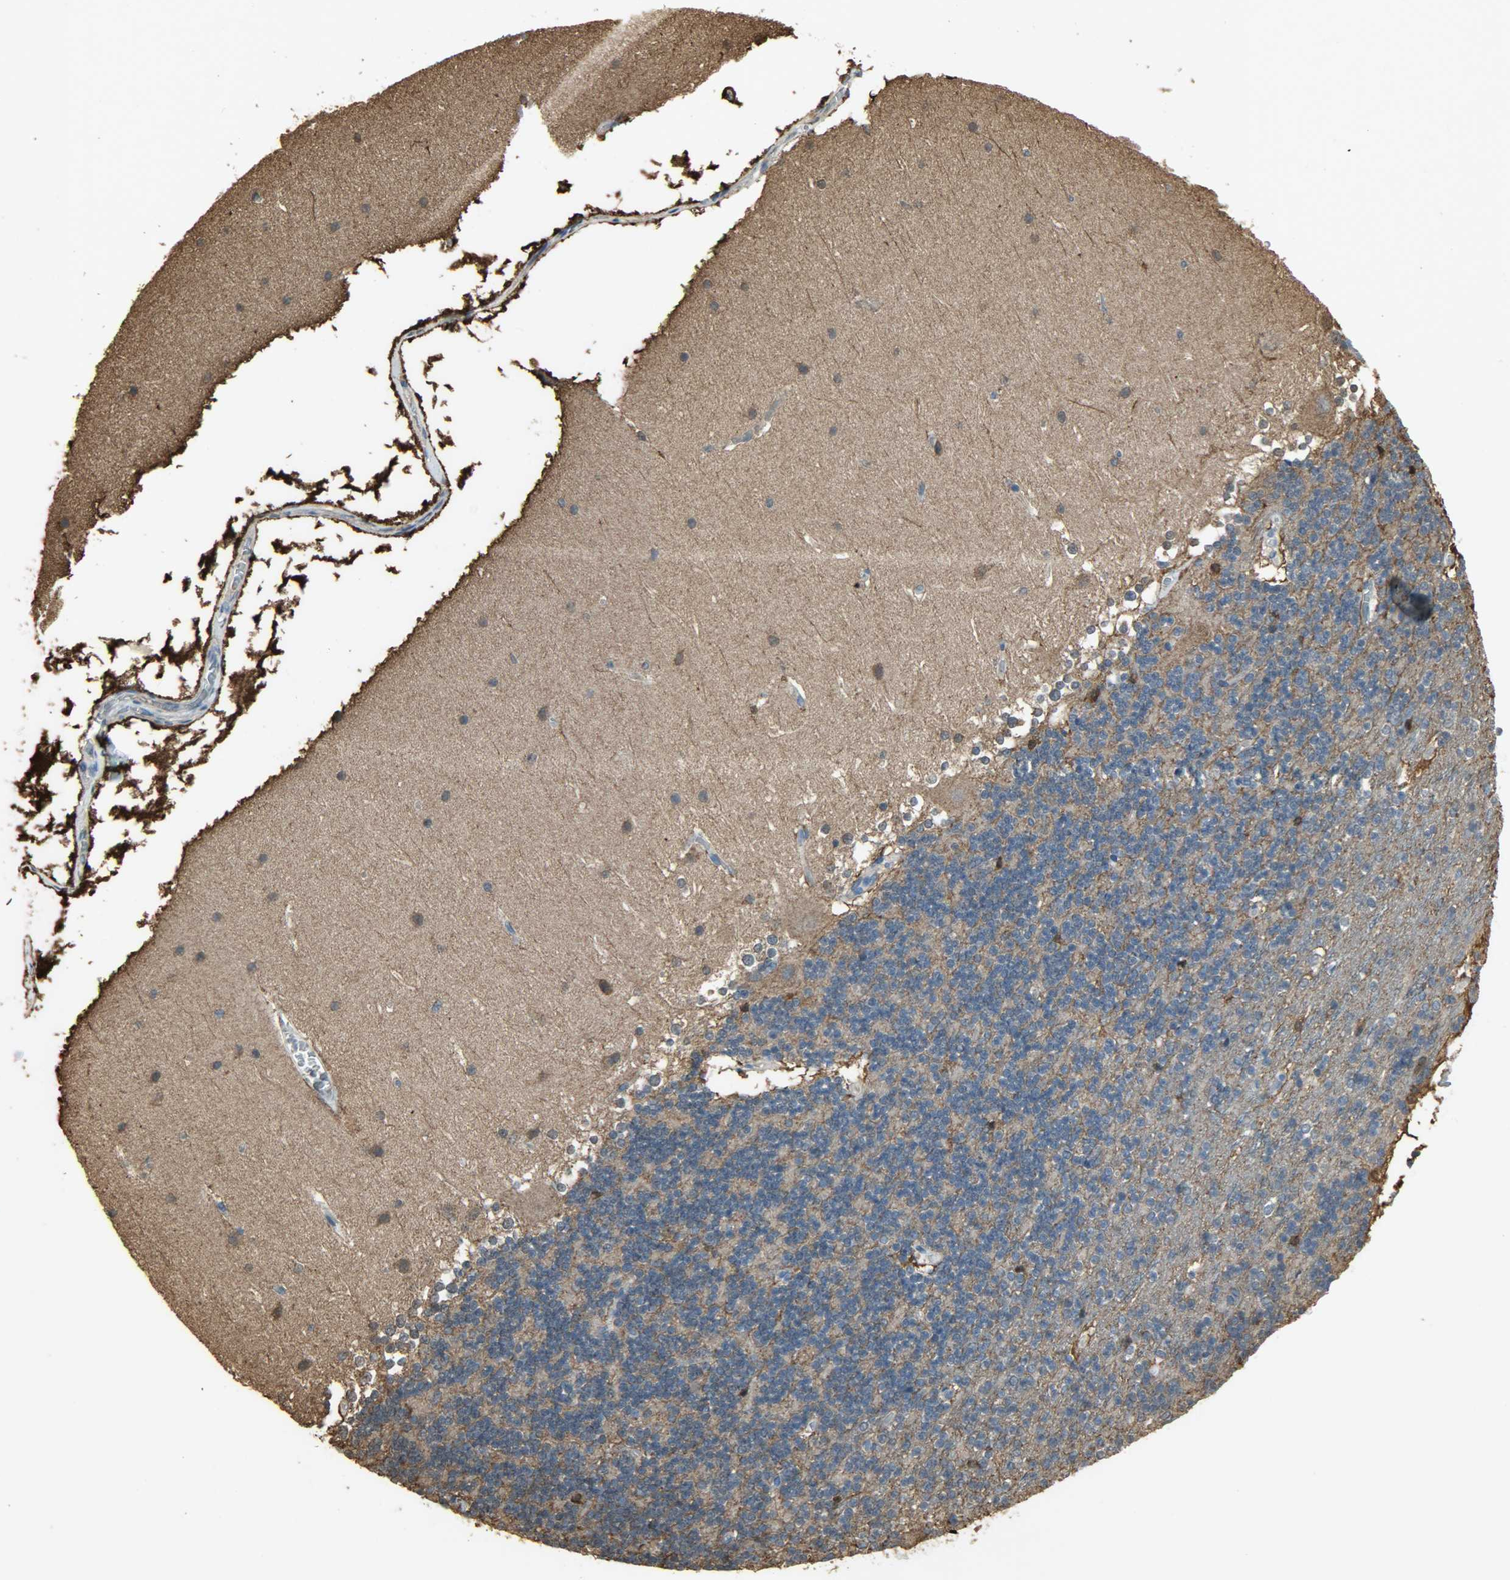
{"staining": {"intensity": "moderate", "quantity": ">75%", "location": "cytoplasmic/membranous"}, "tissue": "cerebellum", "cell_type": "Cells in granular layer", "image_type": "normal", "snomed": [{"axis": "morphology", "description": "Normal tissue, NOS"}, {"axis": "topography", "description": "Cerebellum"}], "caption": "High-power microscopy captured an immunohistochemistry (IHC) image of unremarkable cerebellum, revealing moderate cytoplasmic/membranous positivity in about >75% of cells in granular layer.", "gene": "LDHB", "patient": {"sex": "female", "age": 19}}